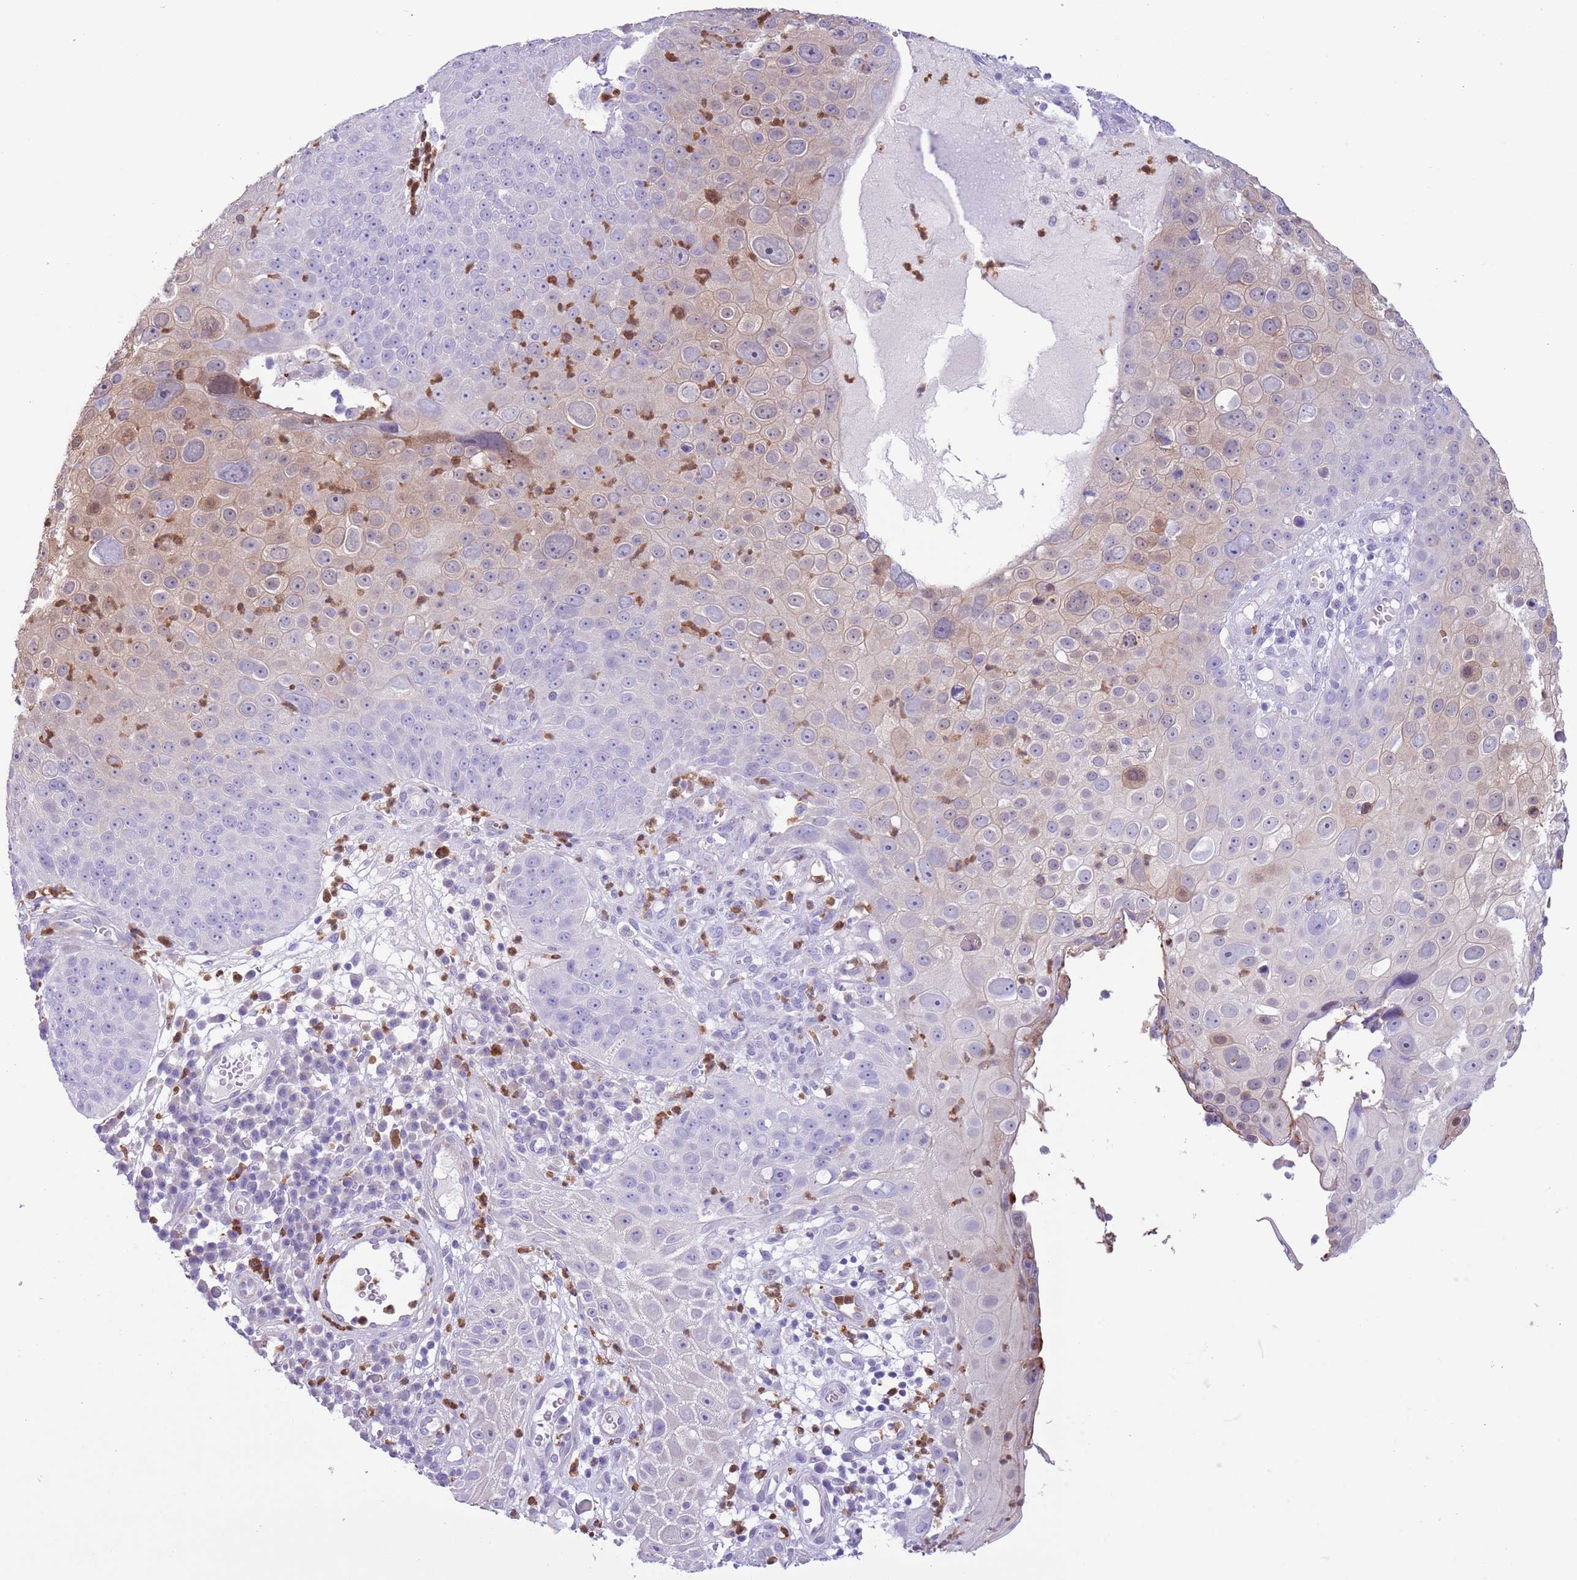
{"staining": {"intensity": "weak", "quantity": "<25%", "location": "cytoplasmic/membranous"}, "tissue": "skin cancer", "cell_type": "Tumor cells", "image_type": "cancer", "snomed": [{"axis": "morphology", "description": "Squamous cell carcinoma, NOS"}, {"axis": "topography", "description": "Skin"}], "caption": "Immunohistochemical staining of skin squamous cell carcinoma shows no significant staining in tumor cells.", "gene": "OR6M1", "patient": {"sex": "male", "age": 71}}